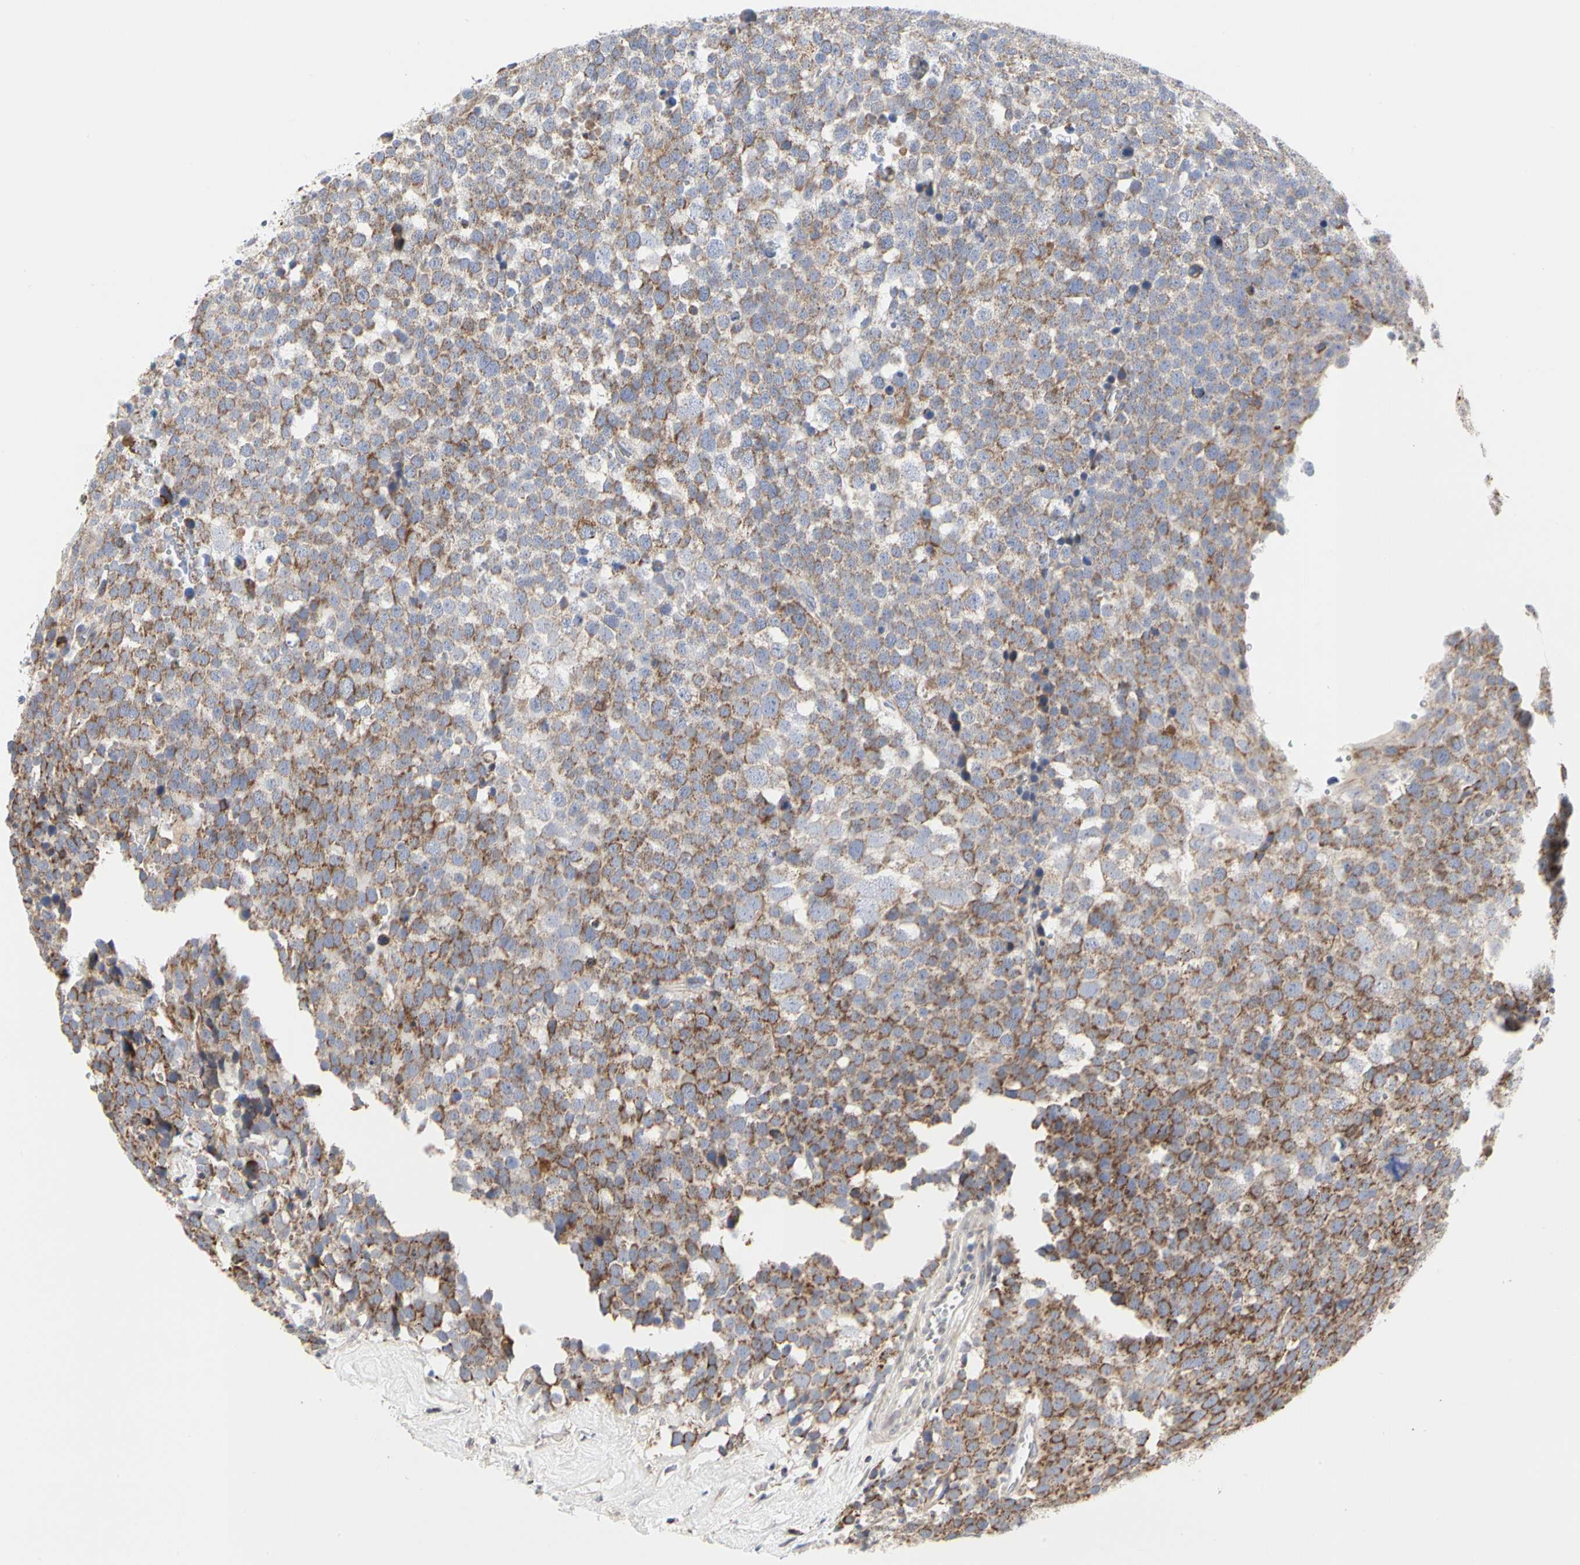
{"staining": {"intensity": "moderate", "quantity": ">75%", "location": "cytoplasmic/membranous"}, "tissue": "testis cancer", "cell_type": "Tumor cells", "image_type": "cancer", "snomed": [{"axis": "morphology", "description": "Seminoma, NOS"}, {"axis": "topography", "description": "Testis"}], "caption": "Human seminoma (testis) stained with a brown dye displays moderate cytoplasmic/membranous positive staining in about >75% of tumor cells.", "gene": "TSKU", "patient": {"sex": "male", "age": 71}}